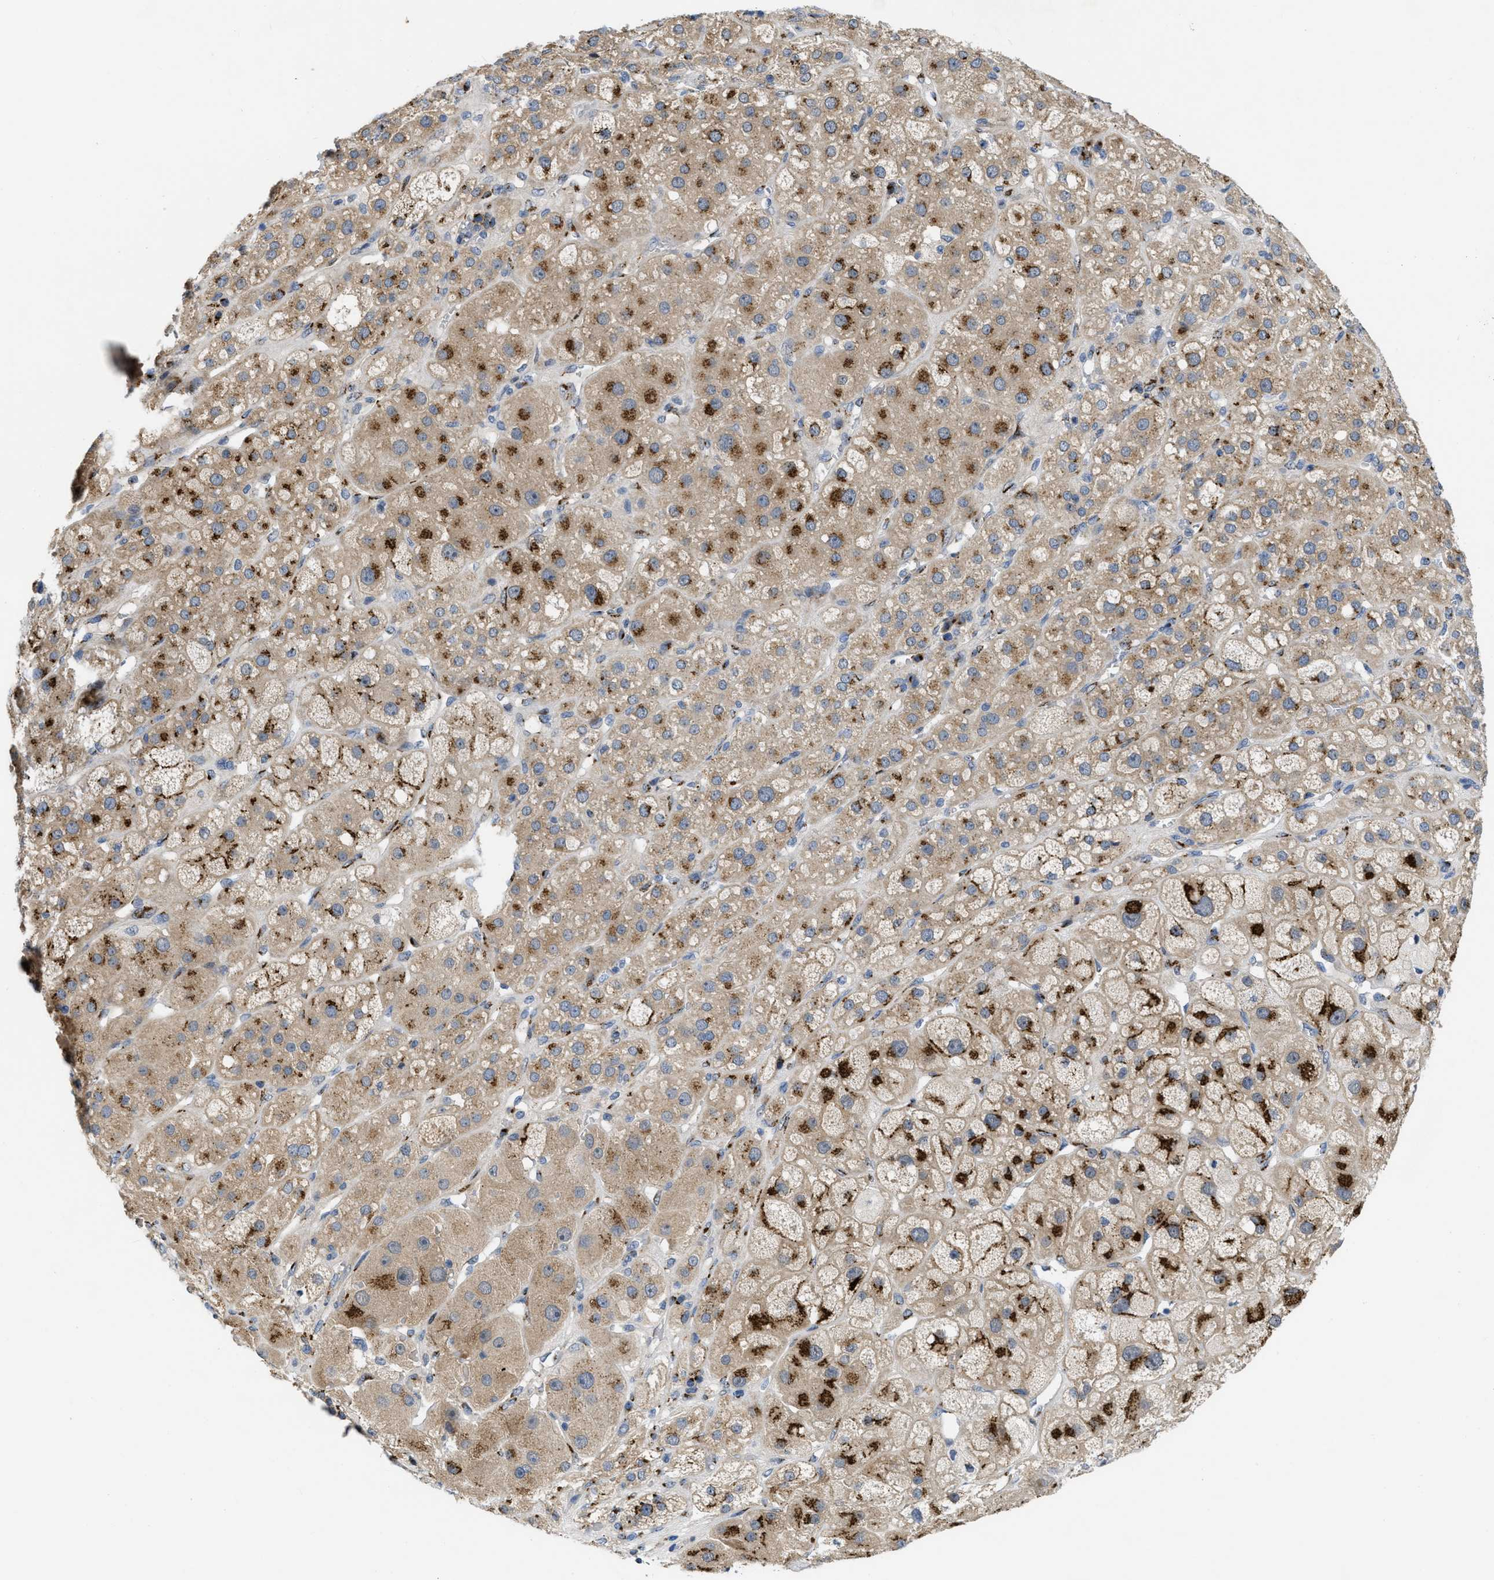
{"staining": {"intensity": "strong", "quantity": "25%-75%", "location": "cytoplasmic/membranous"}, "tissue": "adrenal gland", "cell_type": "Glandular cells", "image_type": "normal", "snomed": [{"axis": "morphology", "description": "Normal tissue, NOS"}, {"axis": "topography", "description": "Adrenal gland"}], "caption": "Strong cytoplasmic/membranous positivity for a protein is seen in approximately 25%-75% of glandular cells of unremarkable adrenal gland using immunohistochemistry (IHC).", "gene": "ZNF70", "patient": {"sex": "female", "age": 47}}